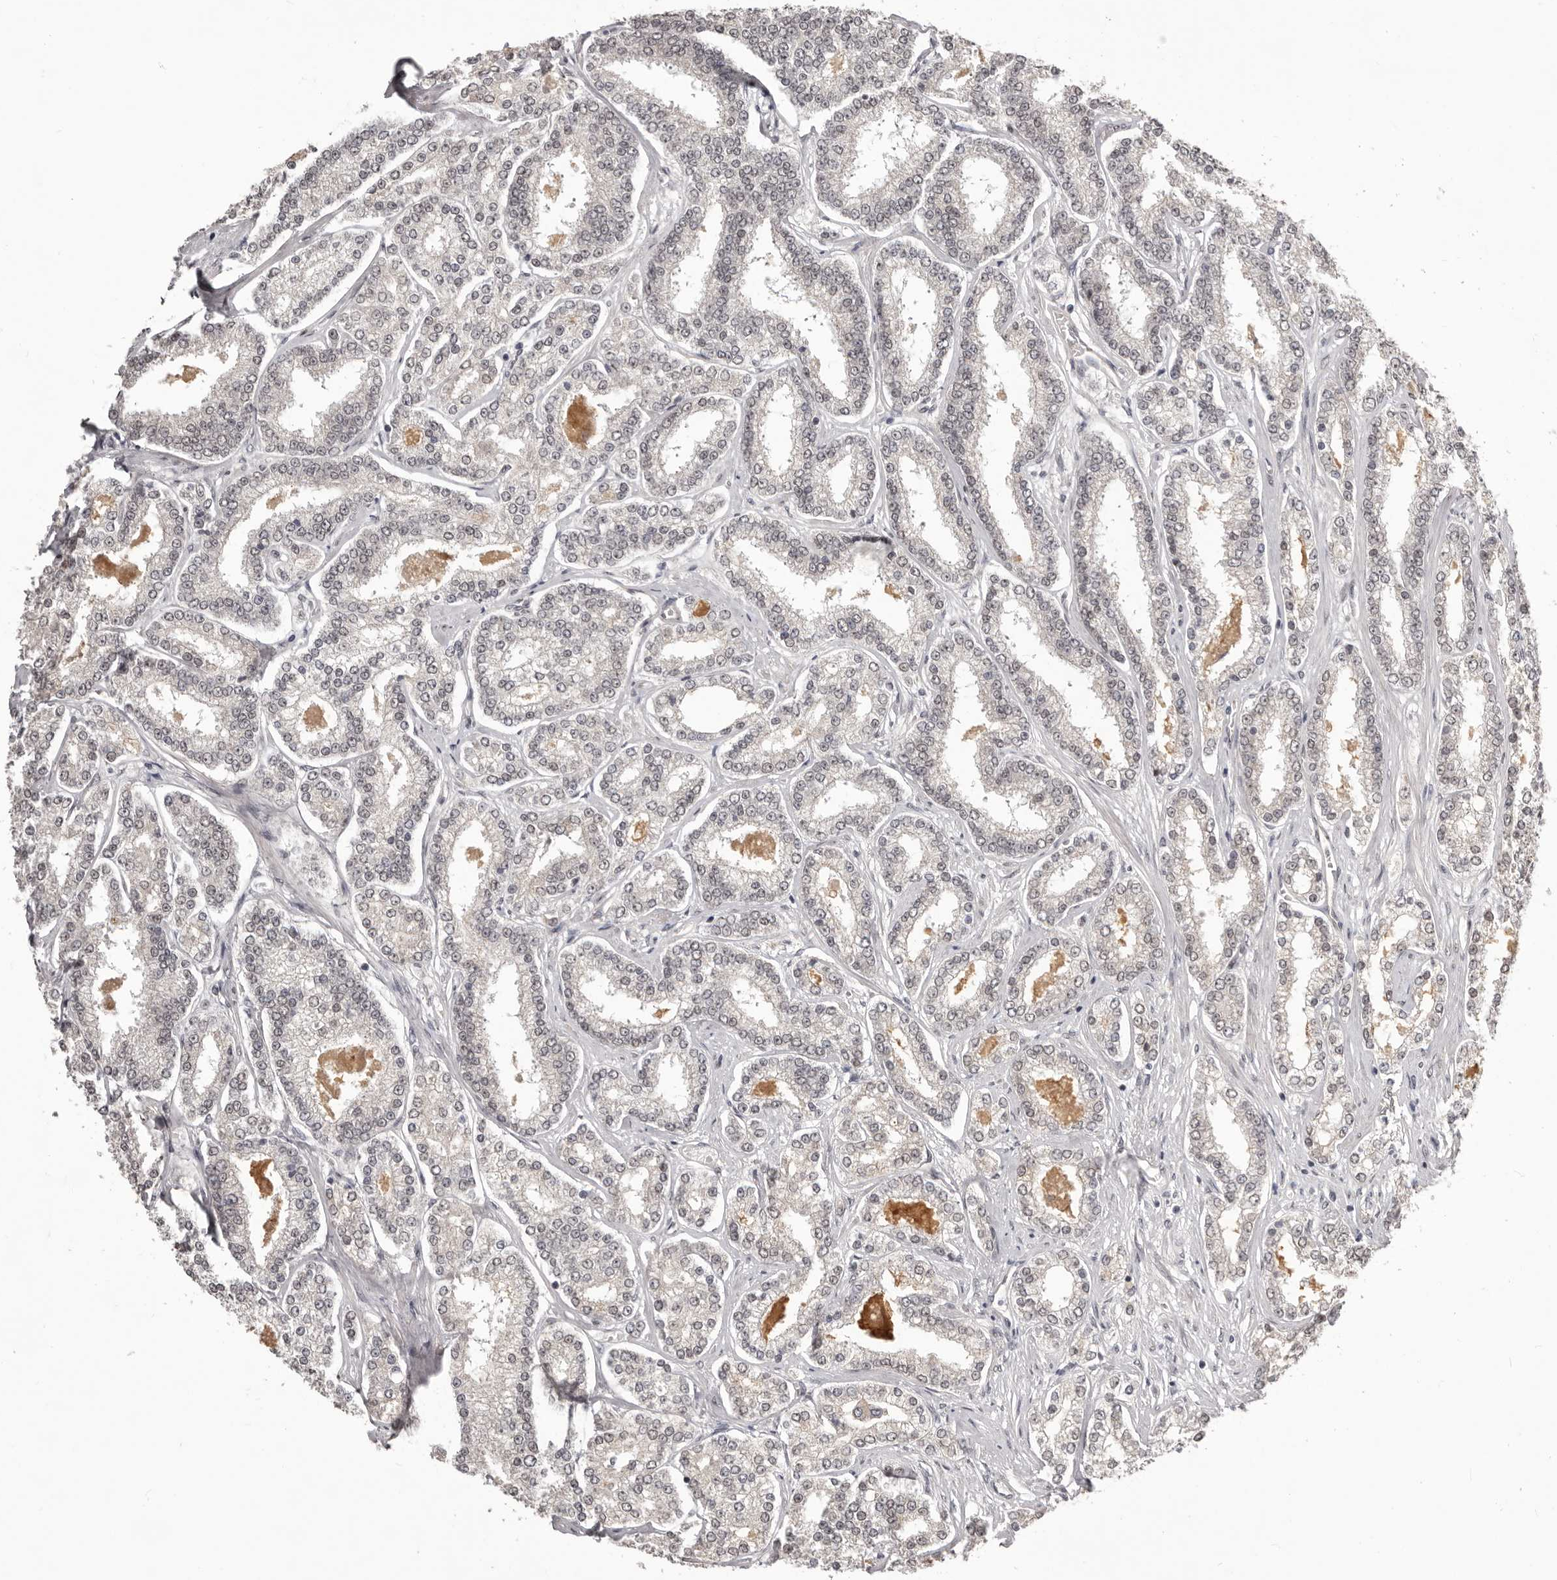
{"staining": {"intensity": "negative", "quantity": "none", "location": "none"}, "tissue": "prostate cancer", "cell_type": "Tumor cells", "image_type": "cancer", "snomed": [{"axis": "morphology", "description": "Normal tissue, NOS"}, {"axis": "morphology", "description": "Adenocarcinoma, High grade"}, {"axis": "topography", "description": "Prostate"}], "caption": "Immunohistochemistry (IHC) of human high-grade adenocarcinoma (prostate) exhibits no expression in tumor cells.", "gene": "RNF2", "patient": {"sex": "male", "age": 83}}